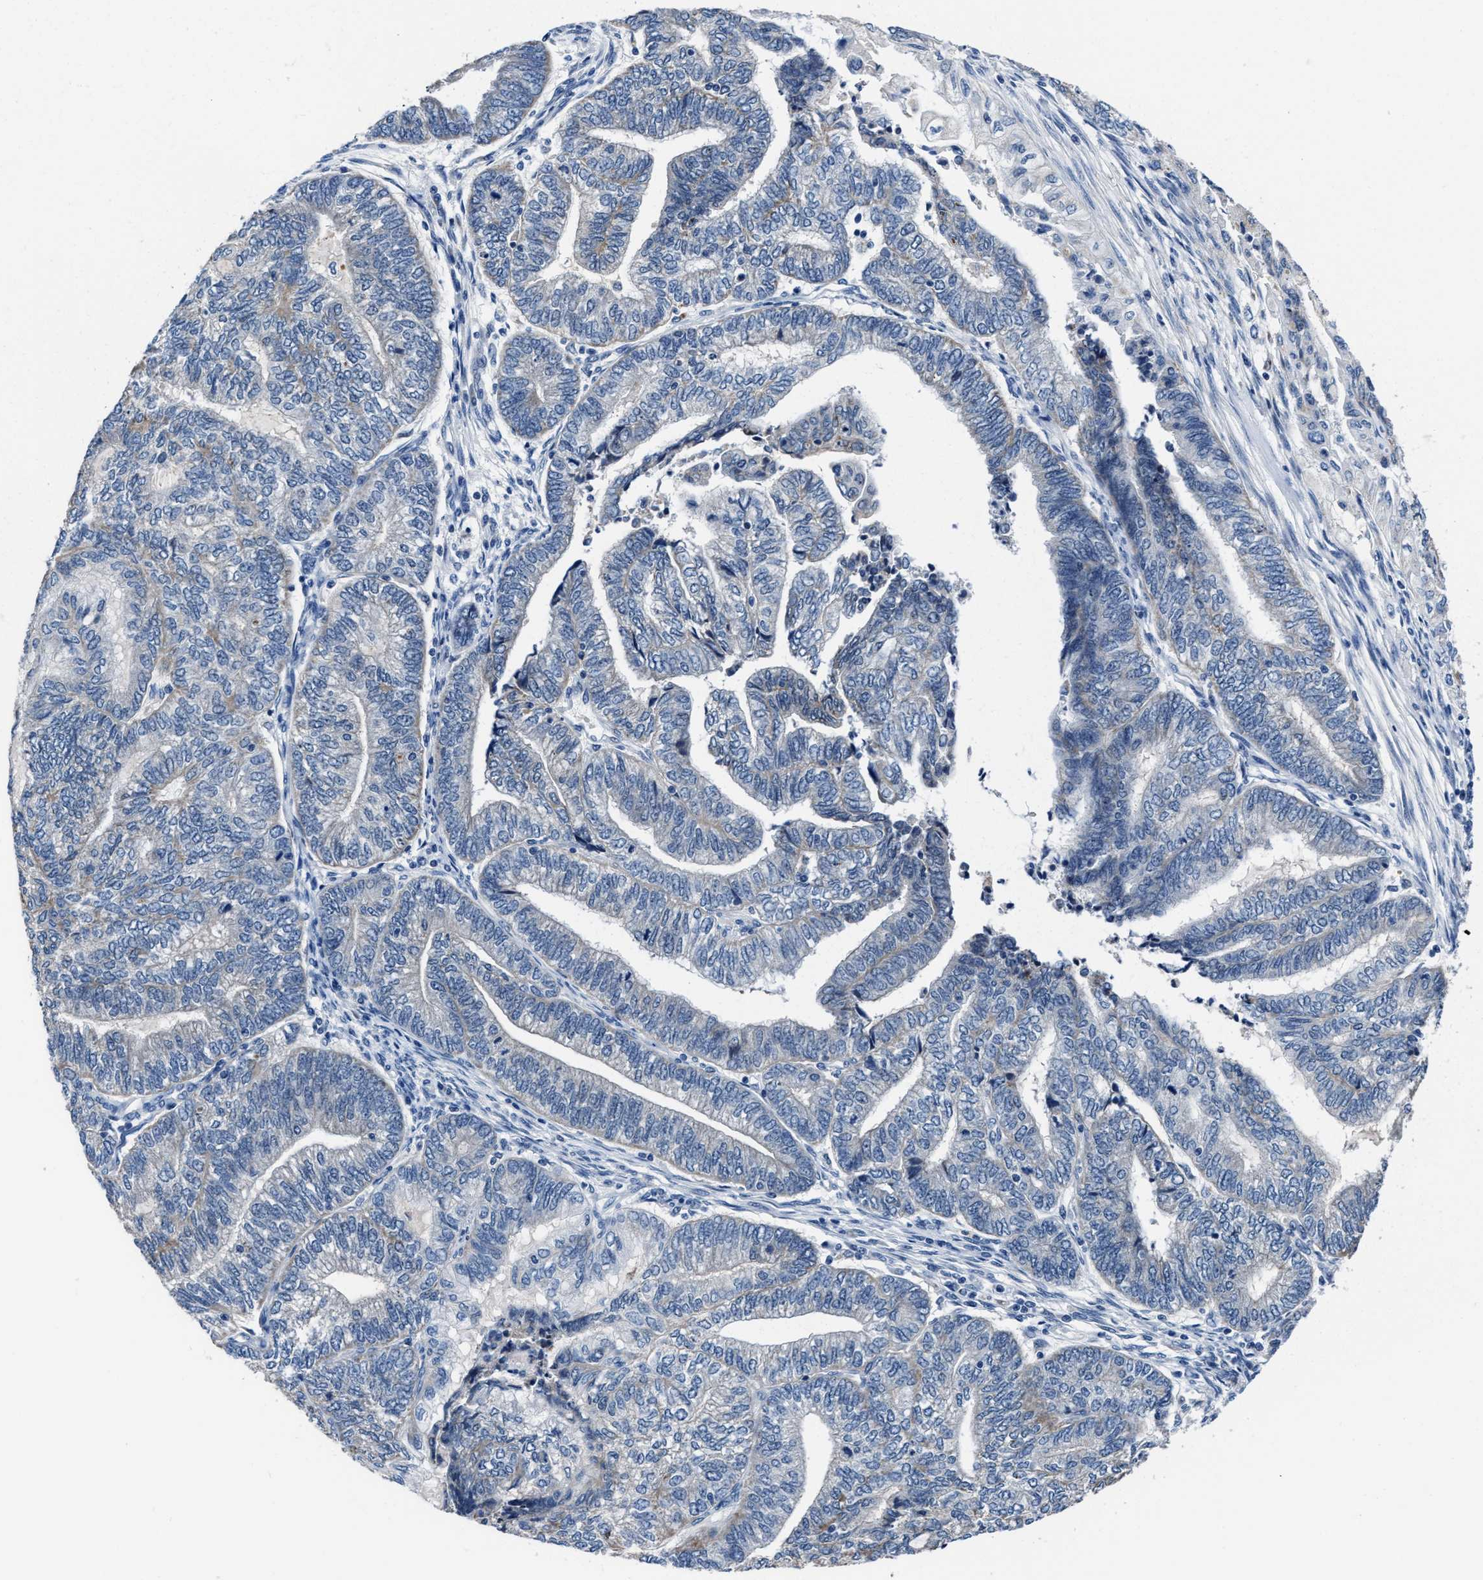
{"staining": {"intensity": "negative", "quantity": "none", "location": "none"}, "tissue": "endometrial cancer", "cell_type": "Tumor cells", "image_type": "cancer", "snomed": [{"axis": "morphology", "description": "Adenocarcinoma, NOS"}, {"axis": "topography", "description": "Uterus"}, {"axis": "topography", "description": "Endometrium"}], "caption": "This is an immunohistochemistry micrograph of human endometrial adenocarcinoma. There is no positivity in tumor cells.", "gene": "GHITM", "patient": {"sex": "female", "age": 70}}